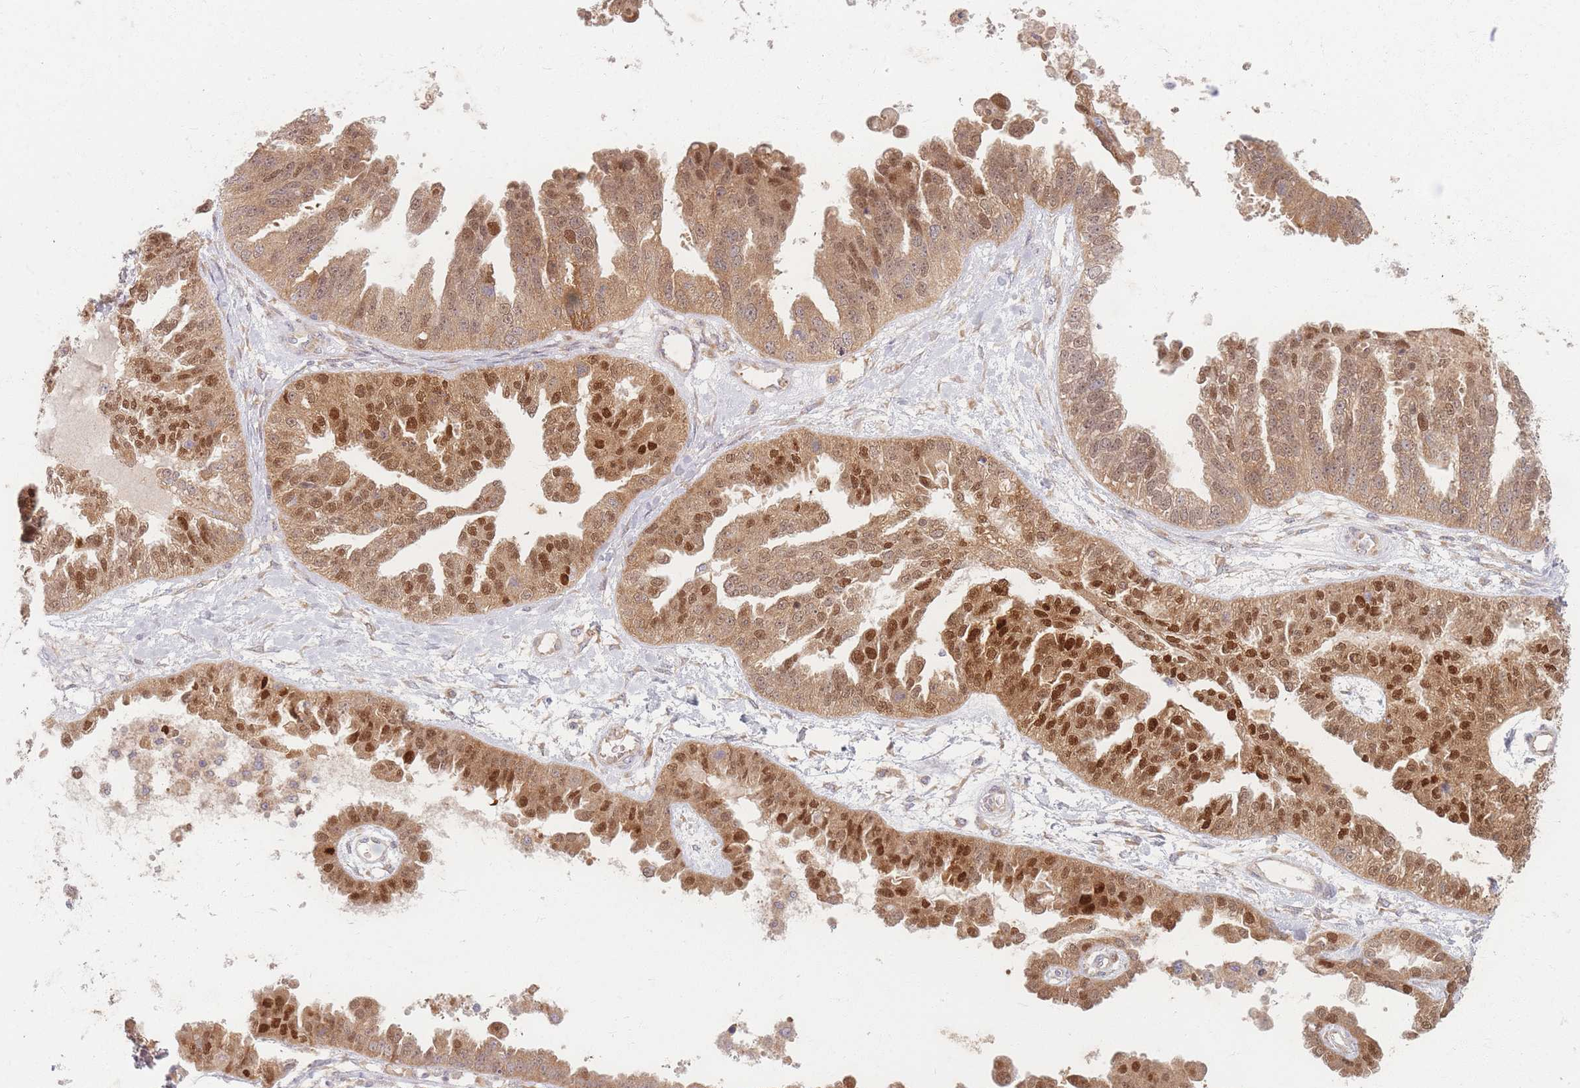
{"staining": {"intensity": "strong", "quantity": "25%-75%", "location": "cytoplasmic/membranous,nuclear"}, "tissue": "ovarian cancer", "cell_type": "Tumor cells", "image_type": "cancer", "snomed": [{"axis": "morphology", "description": "Cystadenocarcinoma, serous, NOS"}, {"axis": "topography", "description": "Ovary"}], "caption": "About 25%-75% of tumor cells in serous cystadenocarcinoma (ovarian) exhibit strong cytoplasmic/membranous and nuclear protein expression as visualized by brown immunohistochemical staining.", "gene": "SMIM14", "patient": {"sex": "female", "age": 58}}